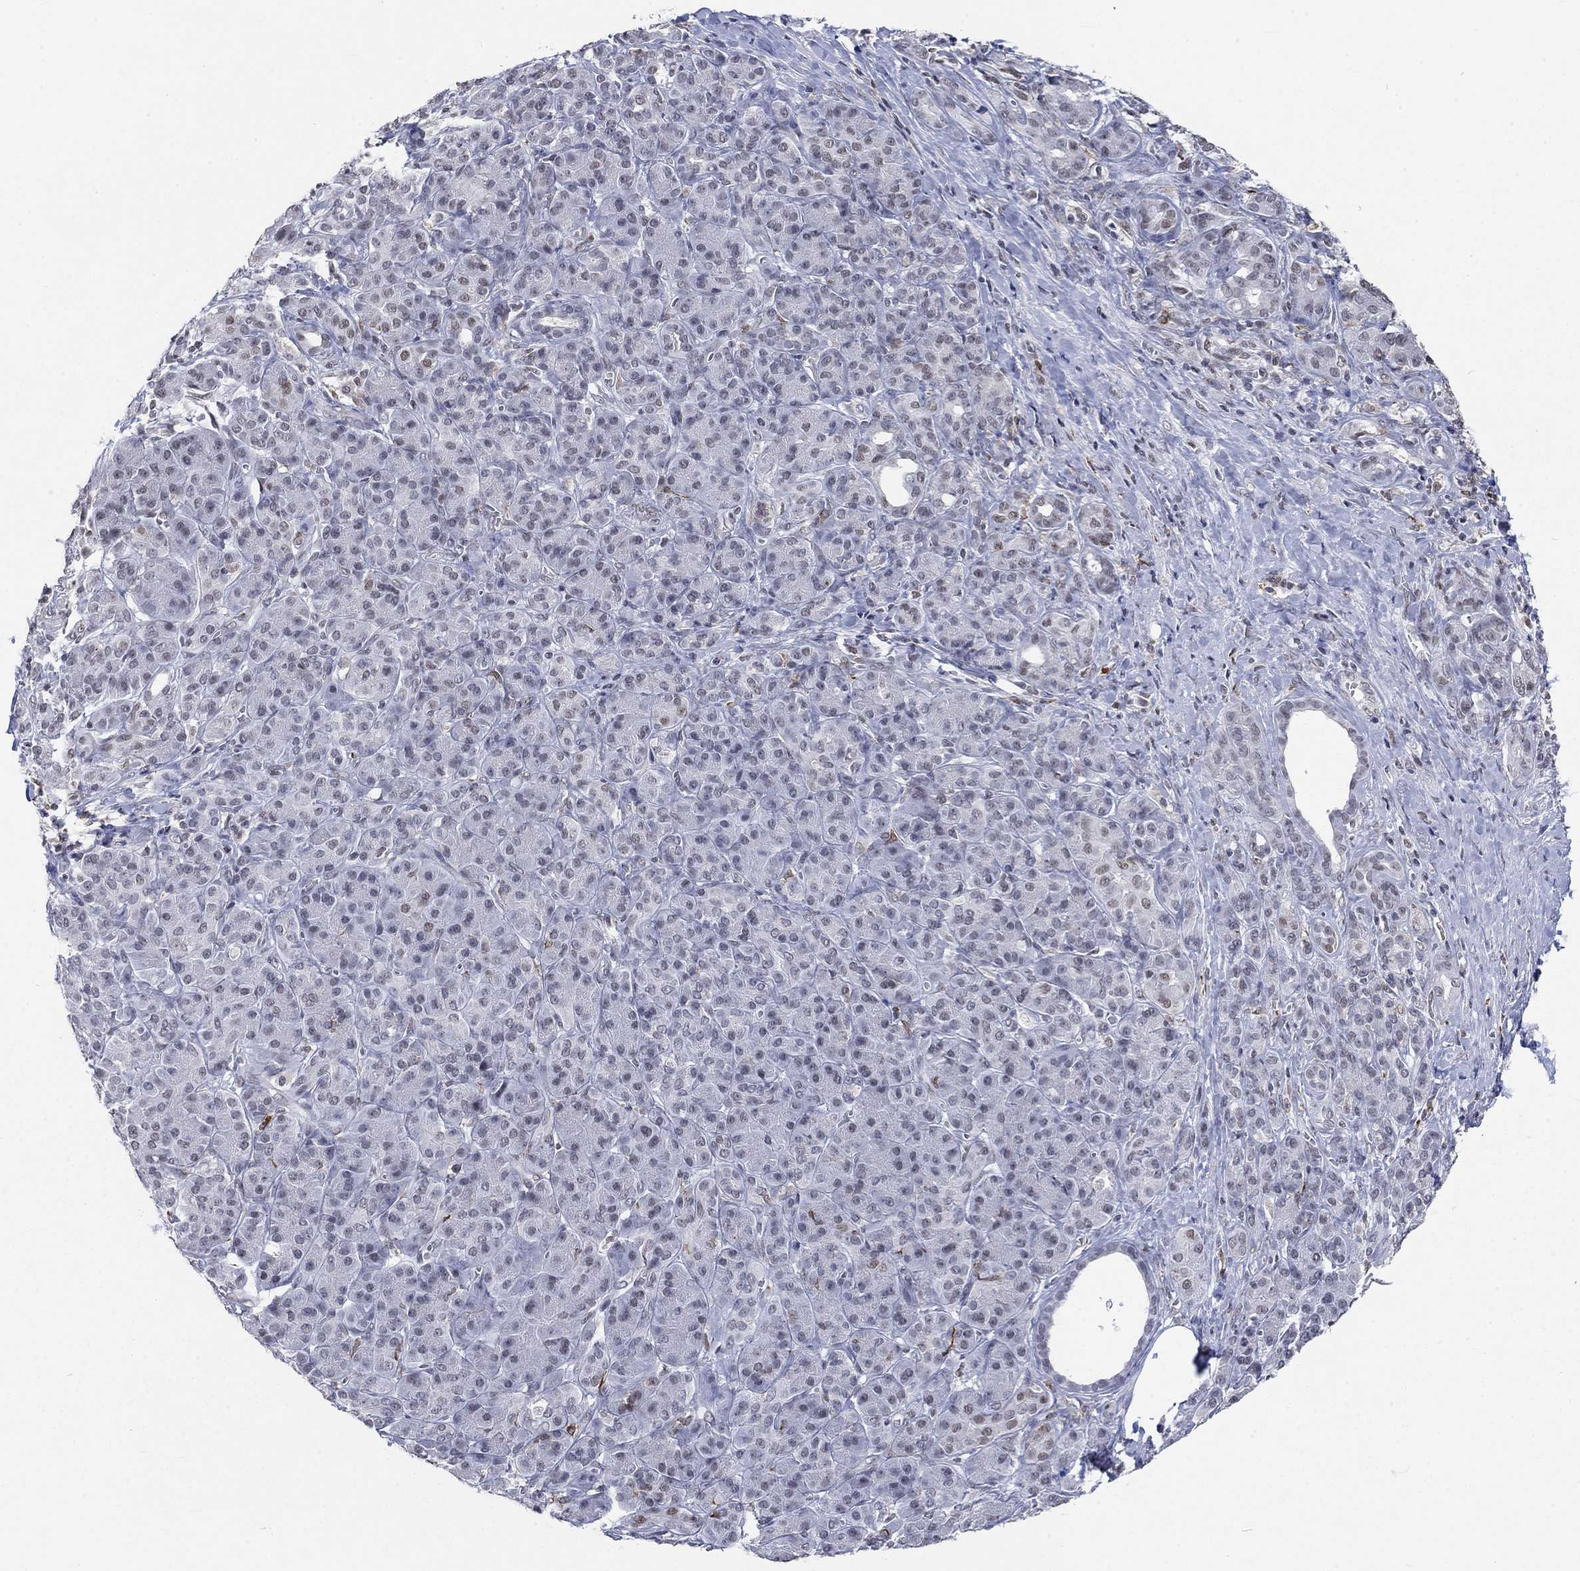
{"staining": {"intensity": "negative", "quantity": "none", "location": "none"}, "tissue": "pancreatic cancer", "cell_type": "Tumor cells", "image_type": "cancer", "snomed": [{"axis": "morphology", "description": "Adenocarcinoma, NOS"}, {"axis": "topography", "description": "Pancreas"}], "caption": "Tumor cells are negative for protein expression in human pancreatic cancer (adenocarcinoma). The staining is performed using DAB brown chromogen with nuclei counter-stained in using hematoxylin.", "gene": "HCFC1", "patient": {"sex": "male", "age": 61}}